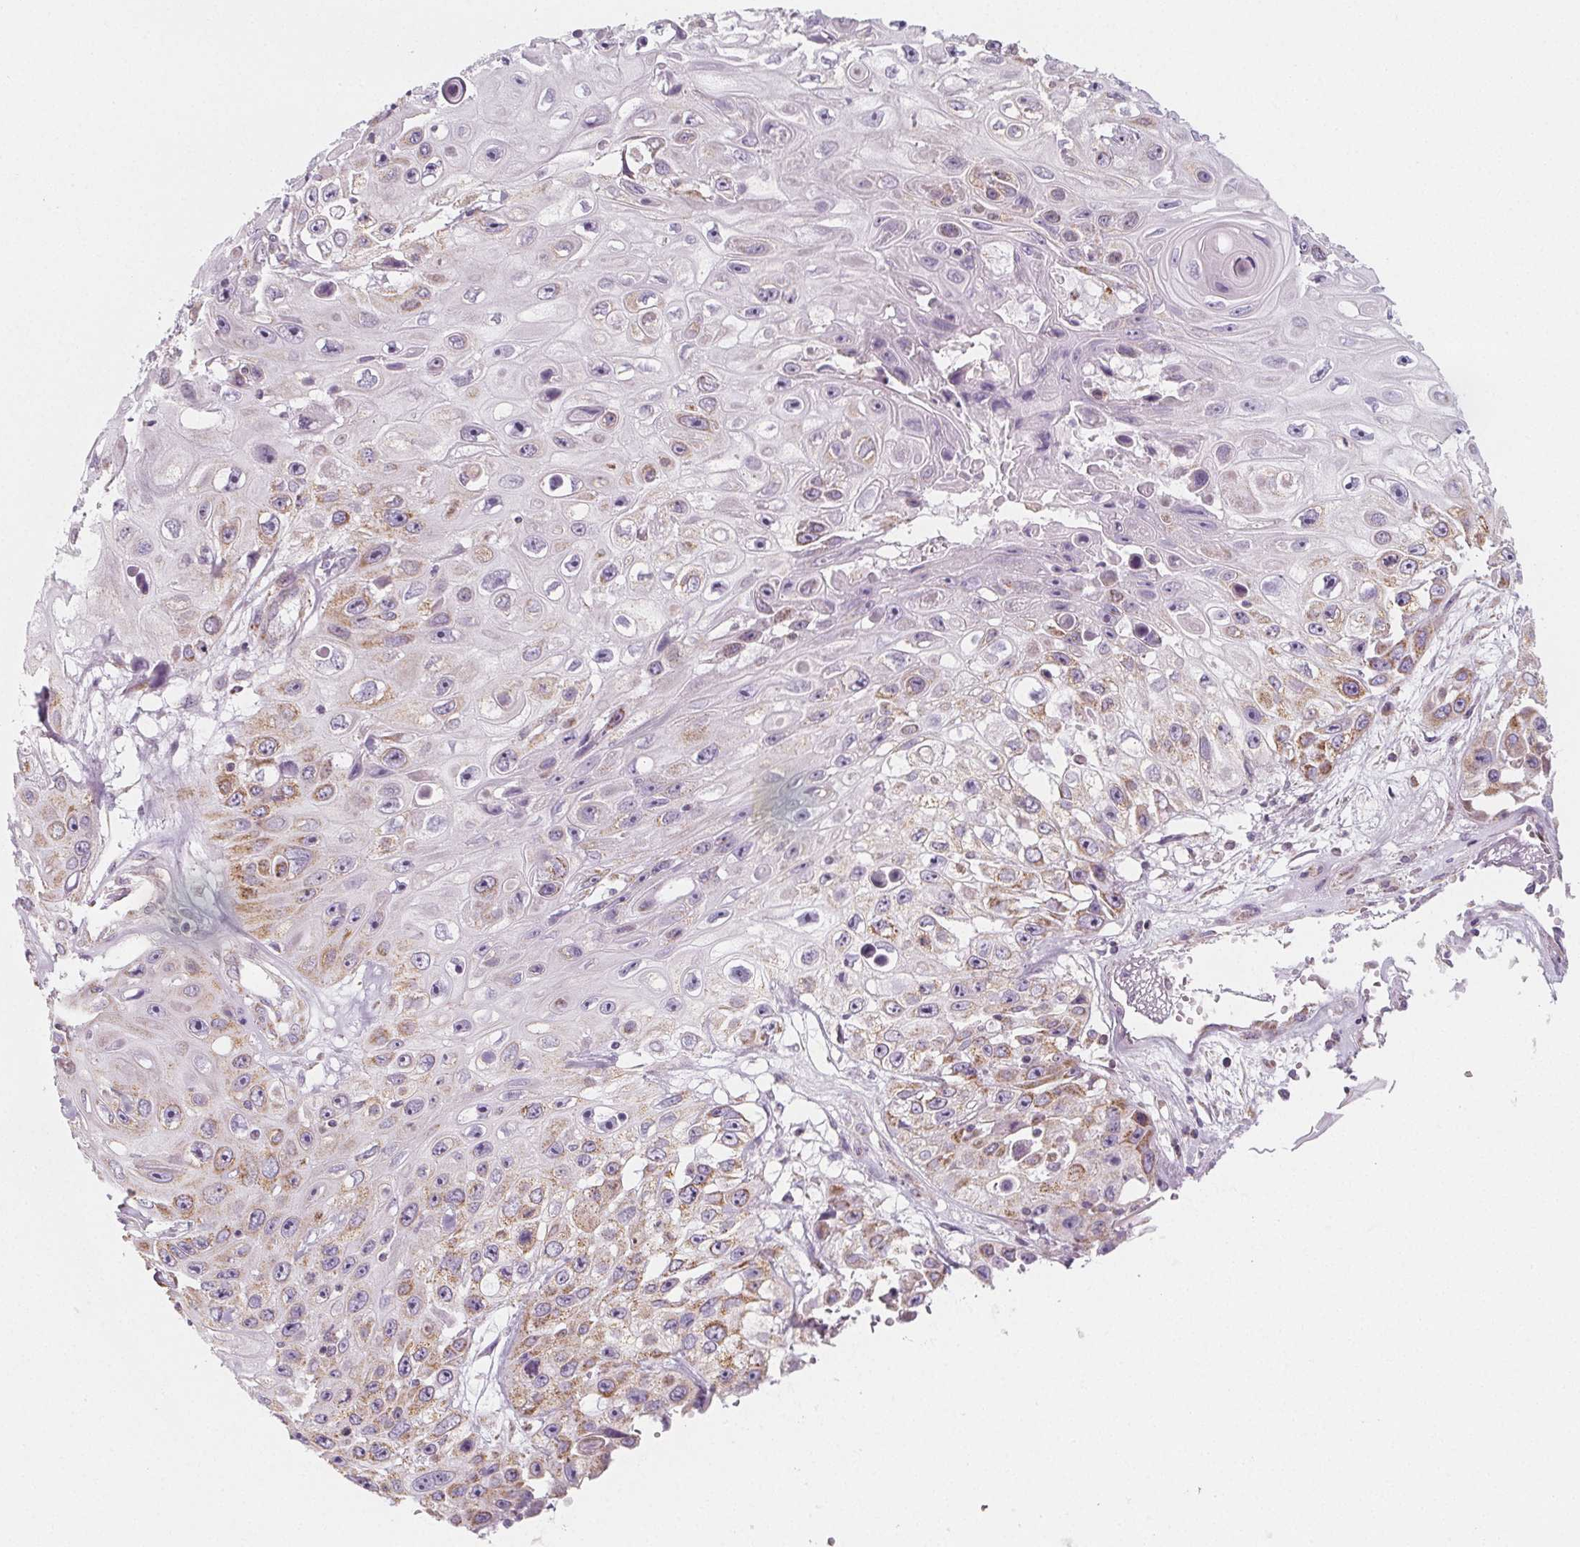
{"staining": {"intensity": "moderate", "quantity": "<25%", "location": "cytoplasmic/membranous"}, "tissue": "skin cancer", "cell_type": "Tumor cells", "image_type": "cancer", "snomed": [{"axis": "morphology", "description": "Squamous cell carcinoma, NOS"}, {"axis": "topography", "description": "Skin"}], "caption": "The immunohistochemical stain shows moderate cytoplasmic/membranous expression in tumor cells of skin cancer tissue. The protein of interest is shown in brown color, while the nuclei are stained blue.", "gene": "IL17C", "patient": {"sex": "male", "age": 82}}